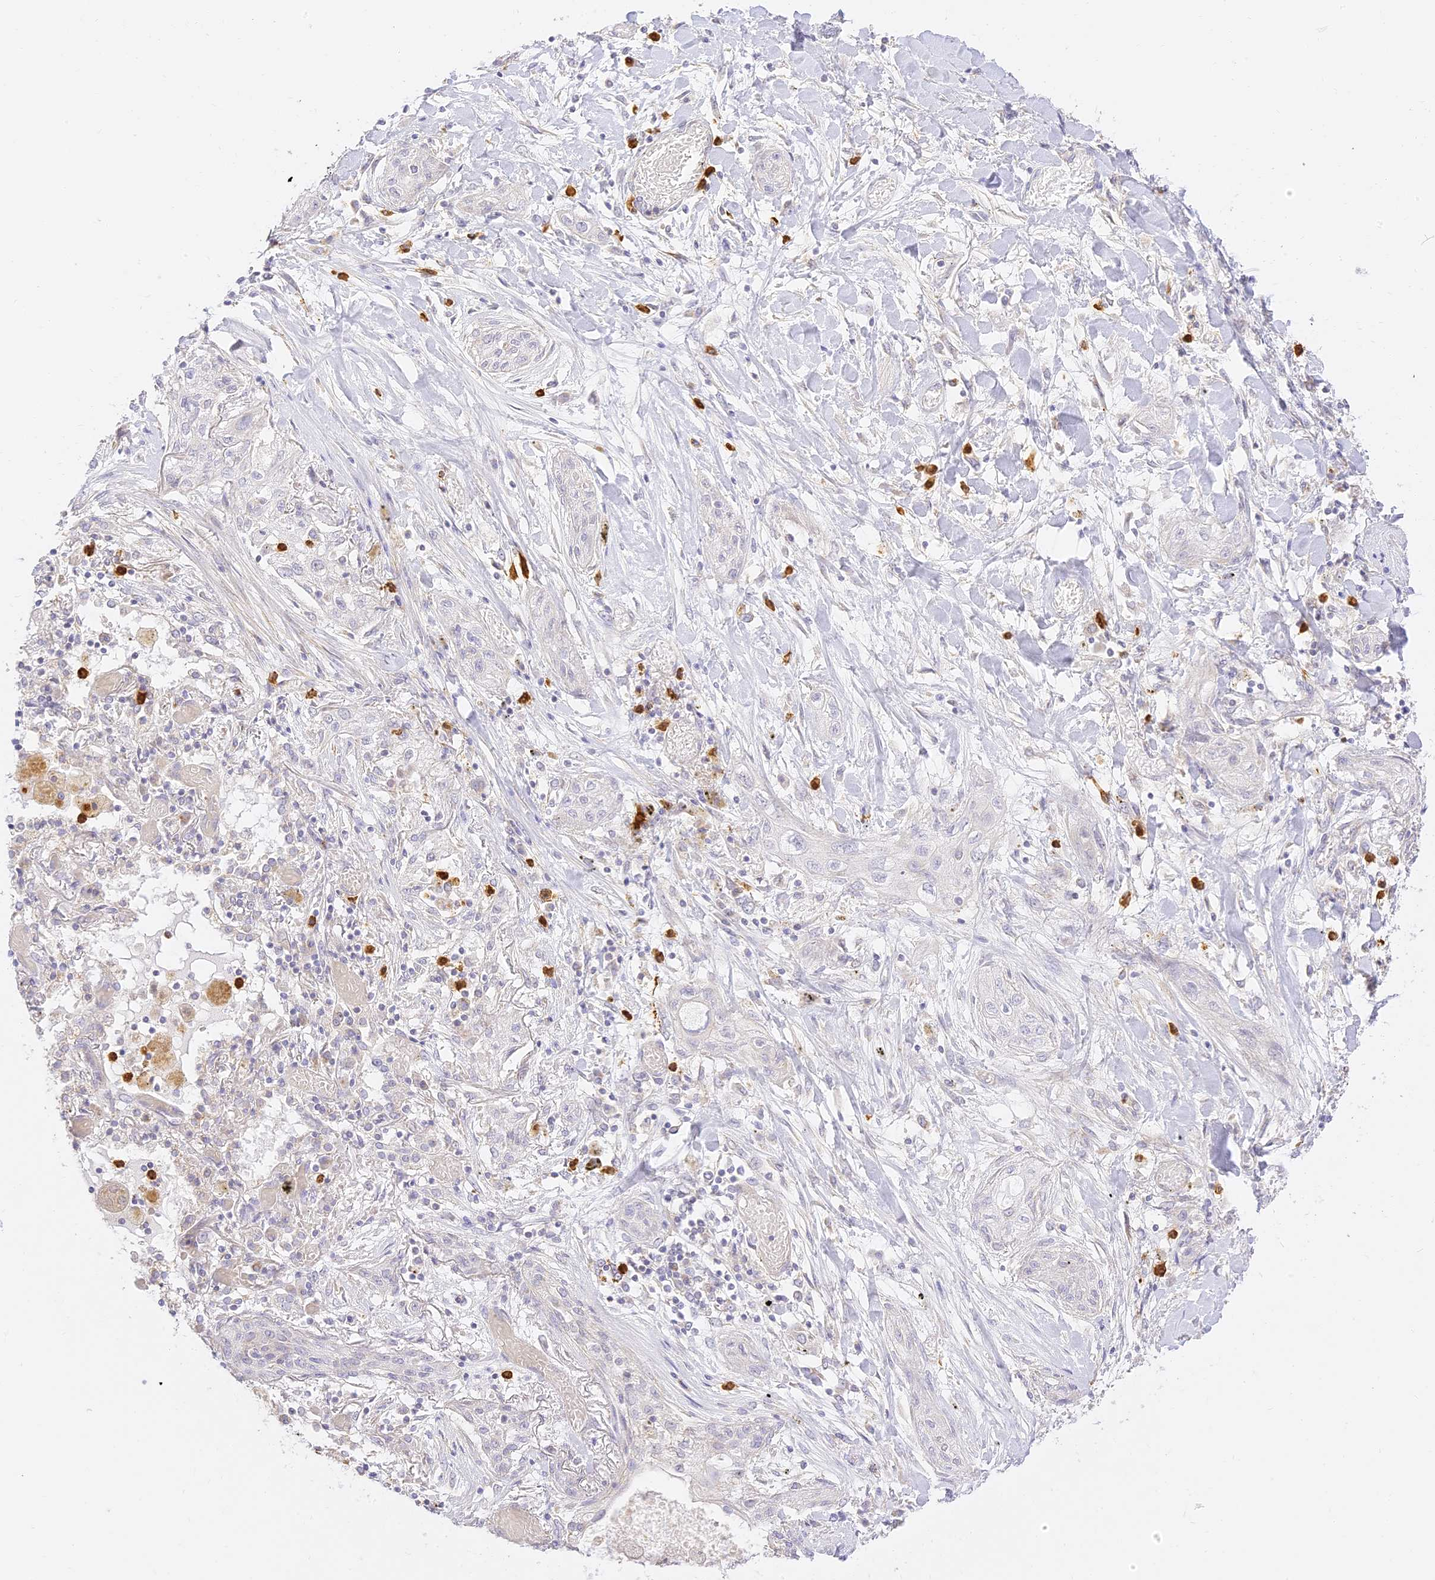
{"staining": {"intensity": "negative", "quantity": "none", "location": "none"}, "tissue": "lung cancer", "cell_type": "Tumor cells", "image_type": "cancer", "snomed": [{"axis": "morphology", "description": "Squamous cell carcinoma, NOS"}, {"axis": "topography", "description": "Lung"}], "caption": "Immunohistochemistry histopathology image of human lung cancer (squamous cell carcinoma) stained for a protein (brown), which demonstrates no staining in tumor cells. The staining was performed using DAB (3,3'-diaminobenzidine) to visualize the protein expression in brown, while the nuclei were stained in blue with hematoxylin (Magnification: 20x).", "gene": "LRRC15", "patient": {"sex": "female", "age": 47}}